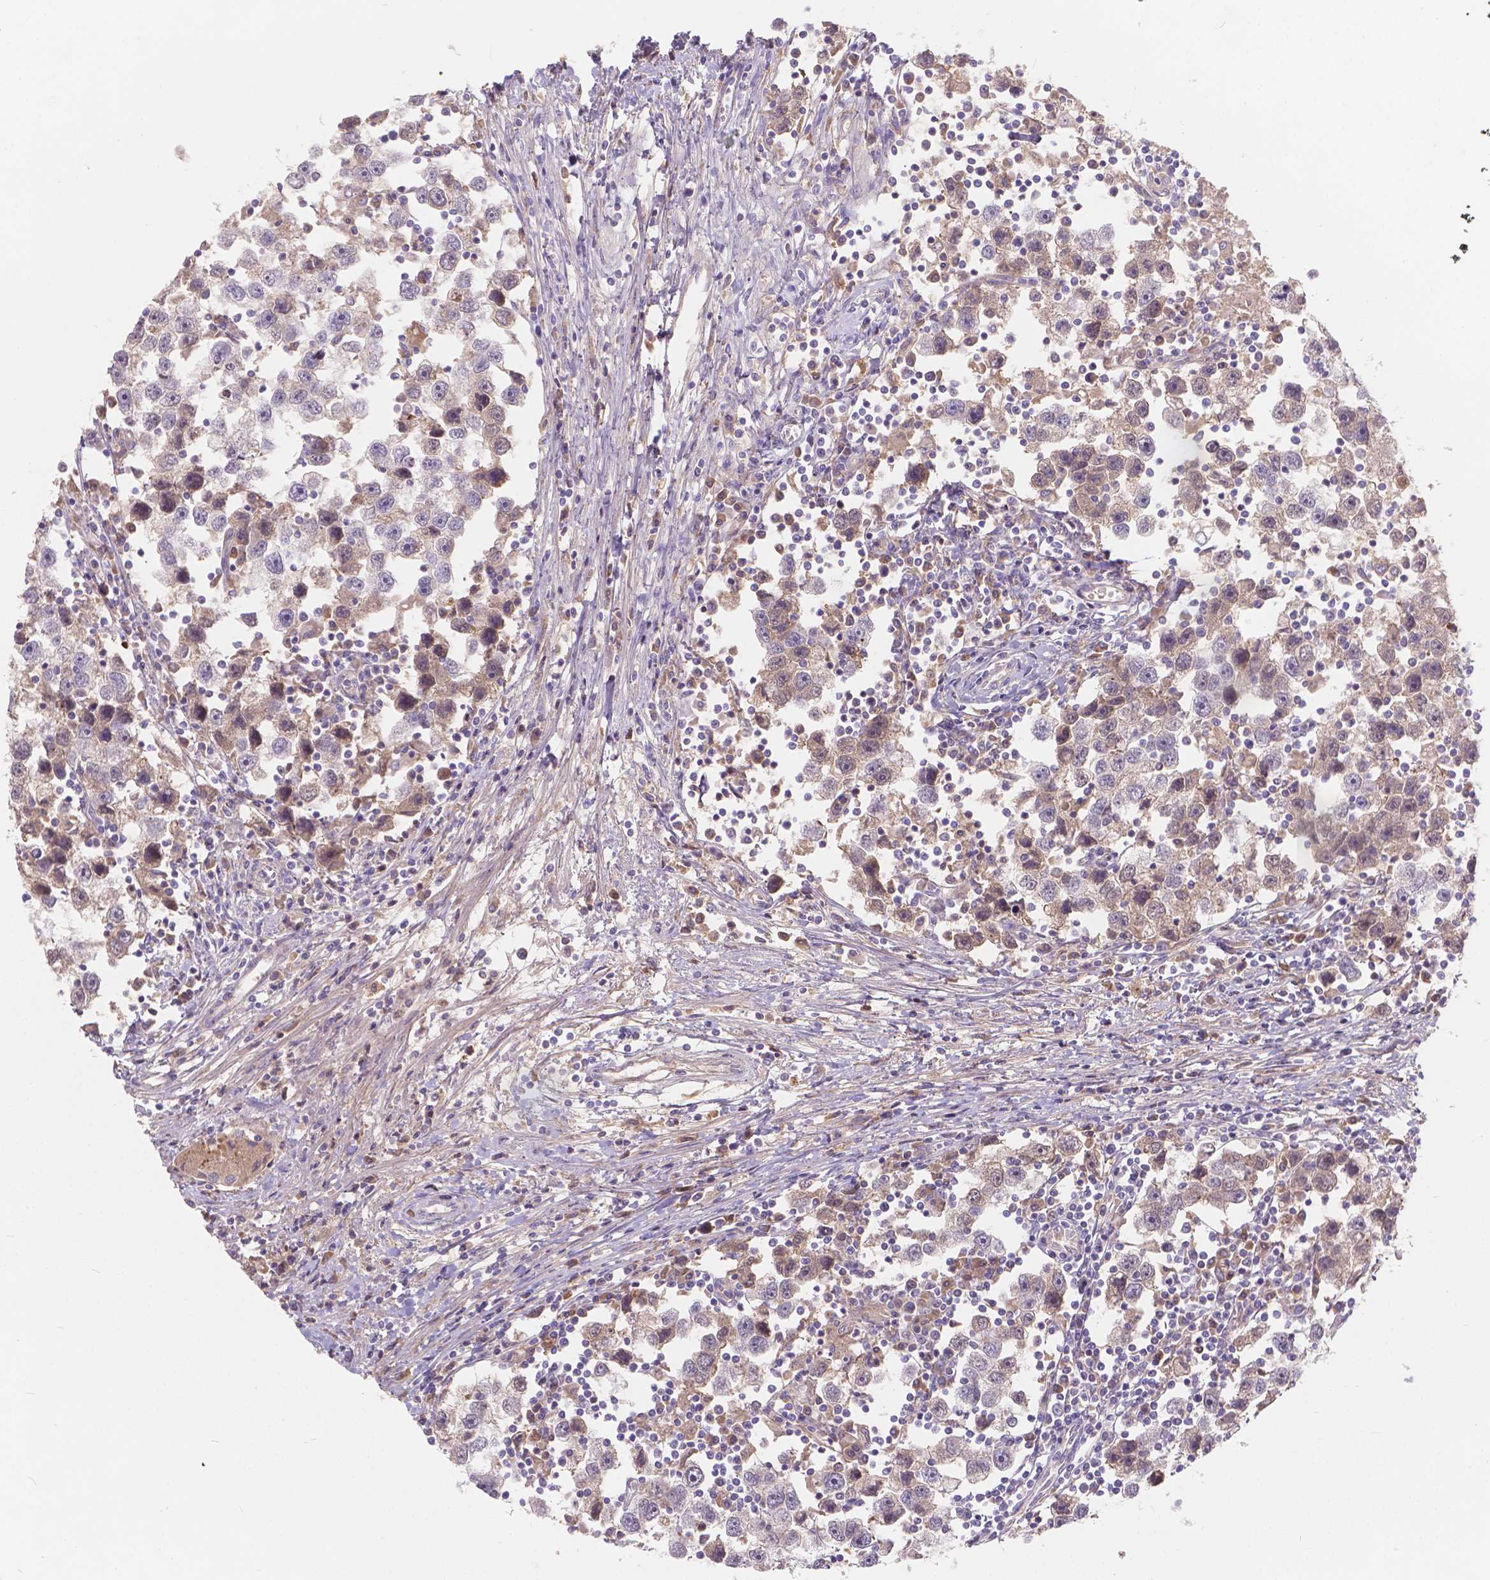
{"staining": {"intensity": "weak", "quantity": ">75%", "location": "cytoplasmic/membranous"}, "tissue": "testis cancer", "cell_type": "Tumor cells", "image_type": "cancer", "snomed": [{"axis": "morphology", "description": "Seminoma, NOS"}, {"axis": "topography", "description": "Testis"}], "caption": "The immunohistochemical stain highlights weak cytoplasmic/membranous positivity in tumor cells of testis cancer tissue. The staining is performed using DAB brown chromogen to label protein expression. The nuclei are counter-stained blue using hematoxylin.", "gene": "CDK10", "patient": {"sex": "male", "age": 30}}